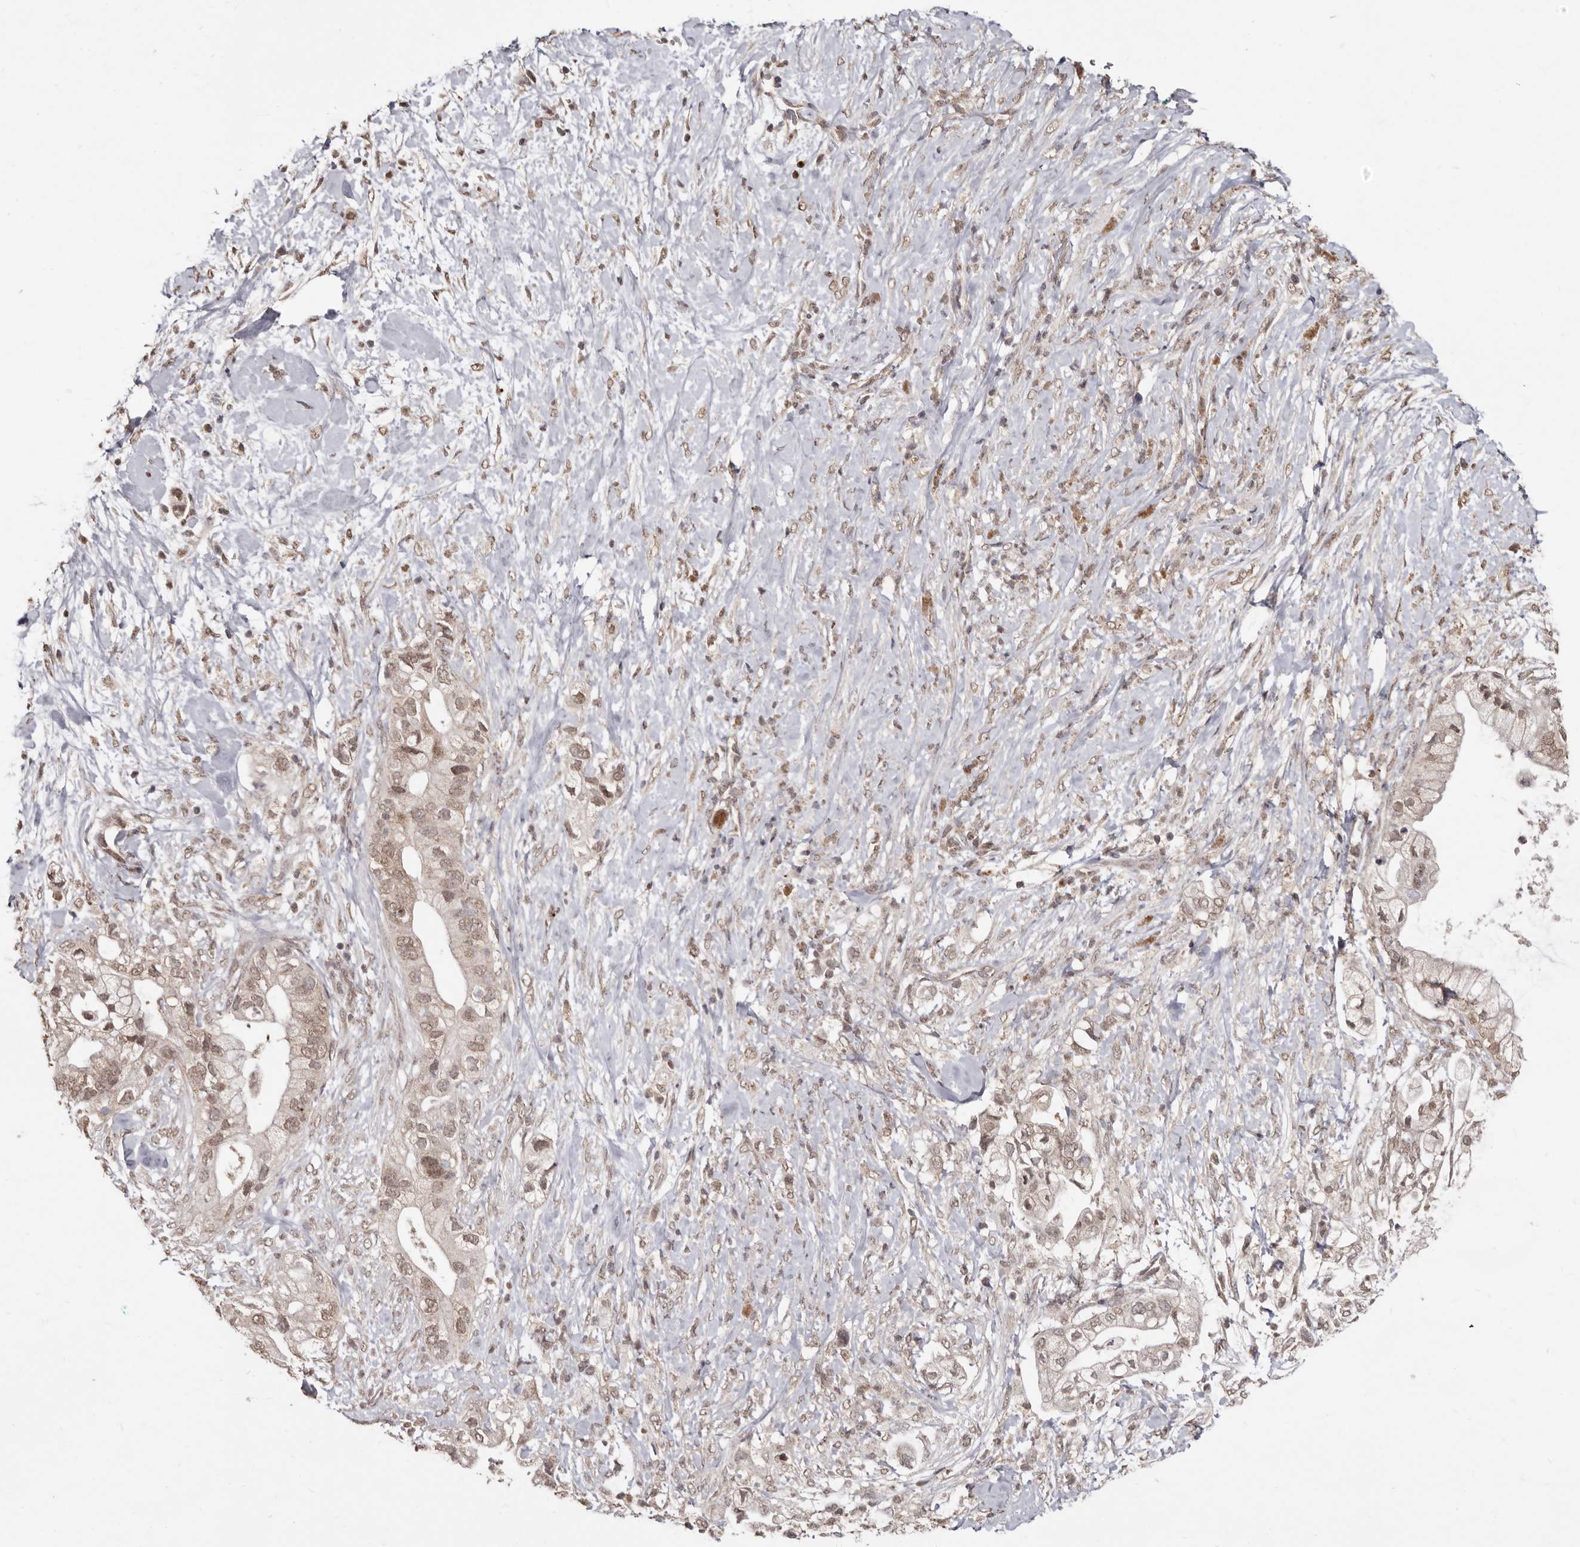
{"staining": {"intensity": "weak", "quantity": ">75%", "location": "nuclear"}, "tissue": "pancreatic cancer", "cell_type": "Tumor cells", "image_type": "cancer", "snomed": [{"axis": "morphology", "description": "Adenocarcinoma, NOS"}, {"axis": "topography", "description": "Pancreas"}], "caption": "The photomicrograph reveals immunohistochemical staining of adenocarcinoma (pancreatic). There is weak nuclear positivity is identified in approximately >75% of tumor cells.", "gene": "LINGO2", "patient": {"sex": "male", "age": 53}}